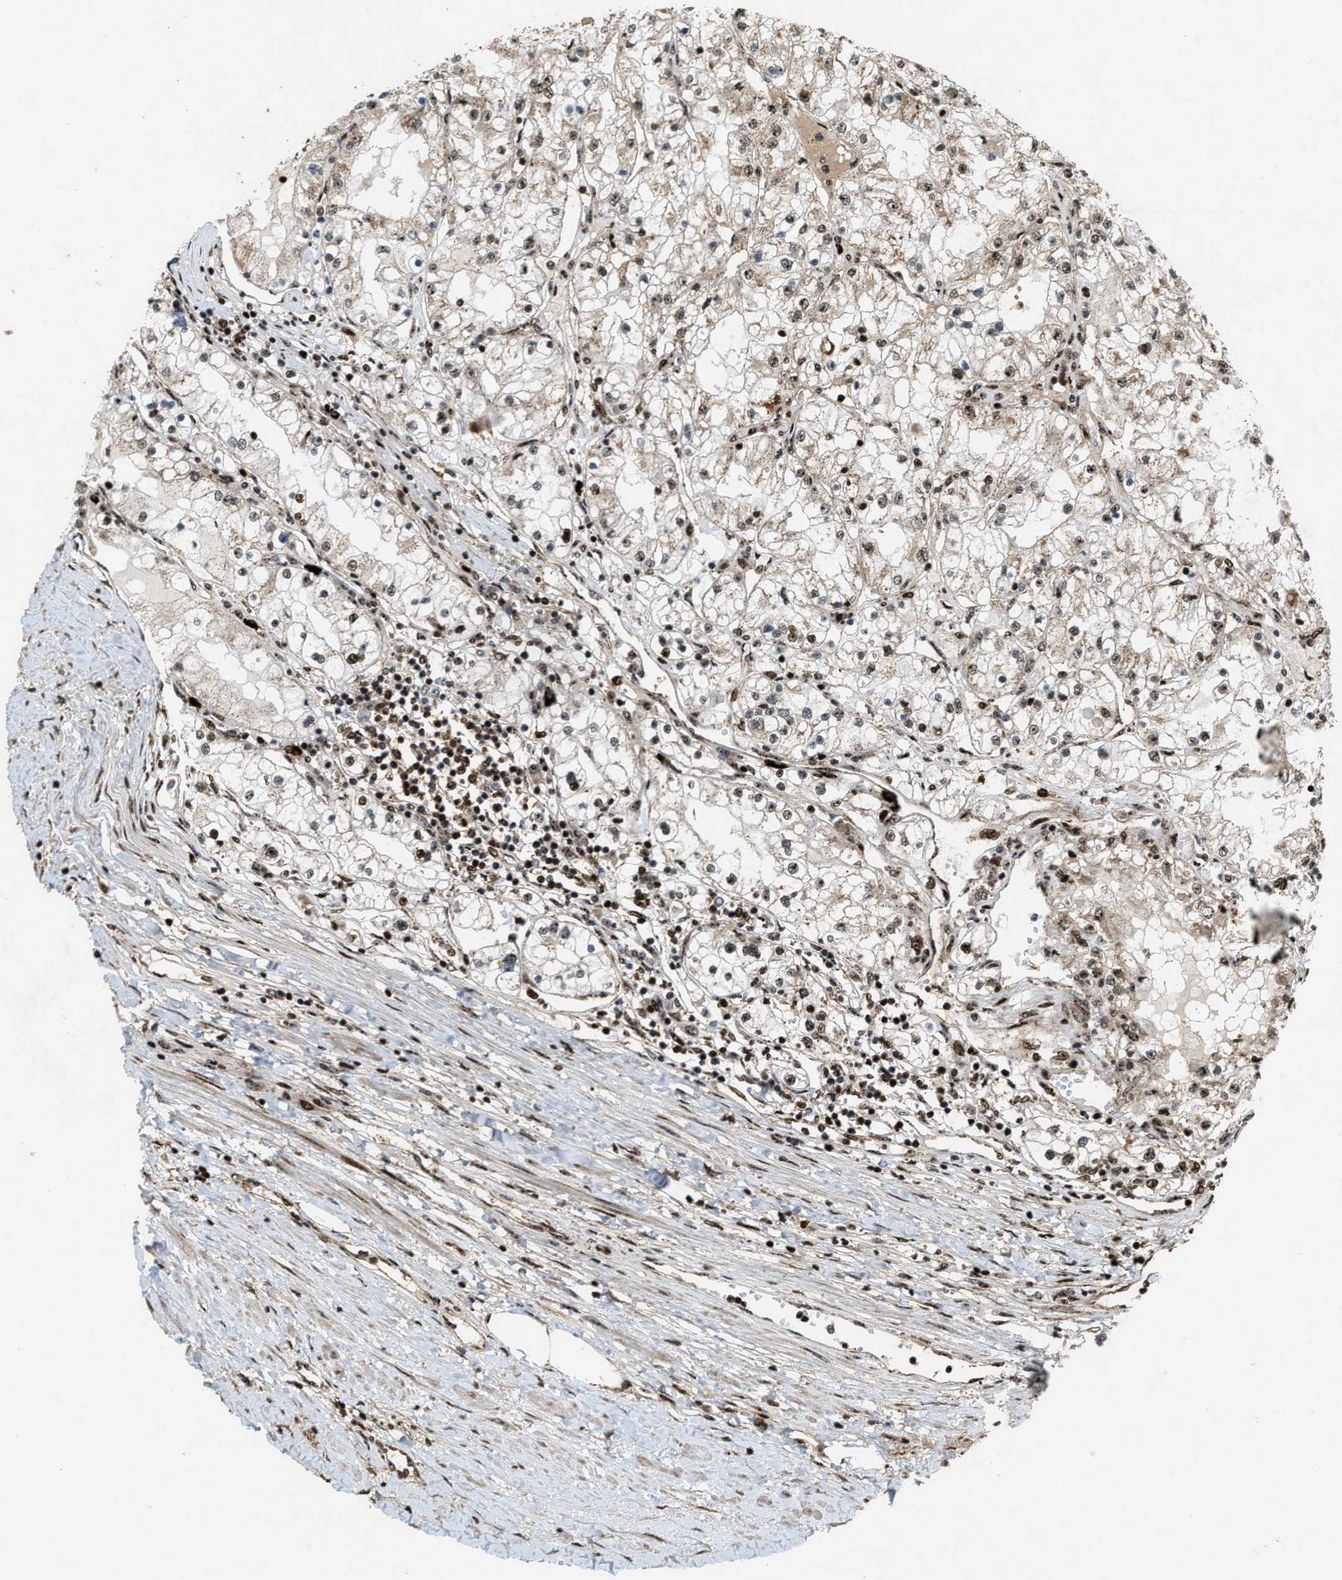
{"staining": {"intensity": "weak", "quantity": ">75%", "location": "cytoplasmic/membranous,nuclear"}, "tissue": "renal cancer", "cell_type": "Tumor cells", "image_type": "cancer", "snomed": [{"axis": "morphology", "description": "Adenocarcinoma, NOS"}, {"axis": "topography", "description": "Kidney"}], "caption": "High-magnification brightfield microscopy of renal cancer stained with DAB (brown) and counterstained with hematoxylin (blue). tumor cells exhibit weak cytoplasmic/membranous and nuclear positivity is seen in about>75% of cells. The protein of interest is shown in brown color, while the nuclei are stained blue.", "gene": "ZNF687", "patient": {"sex": "male", "age": 68}}